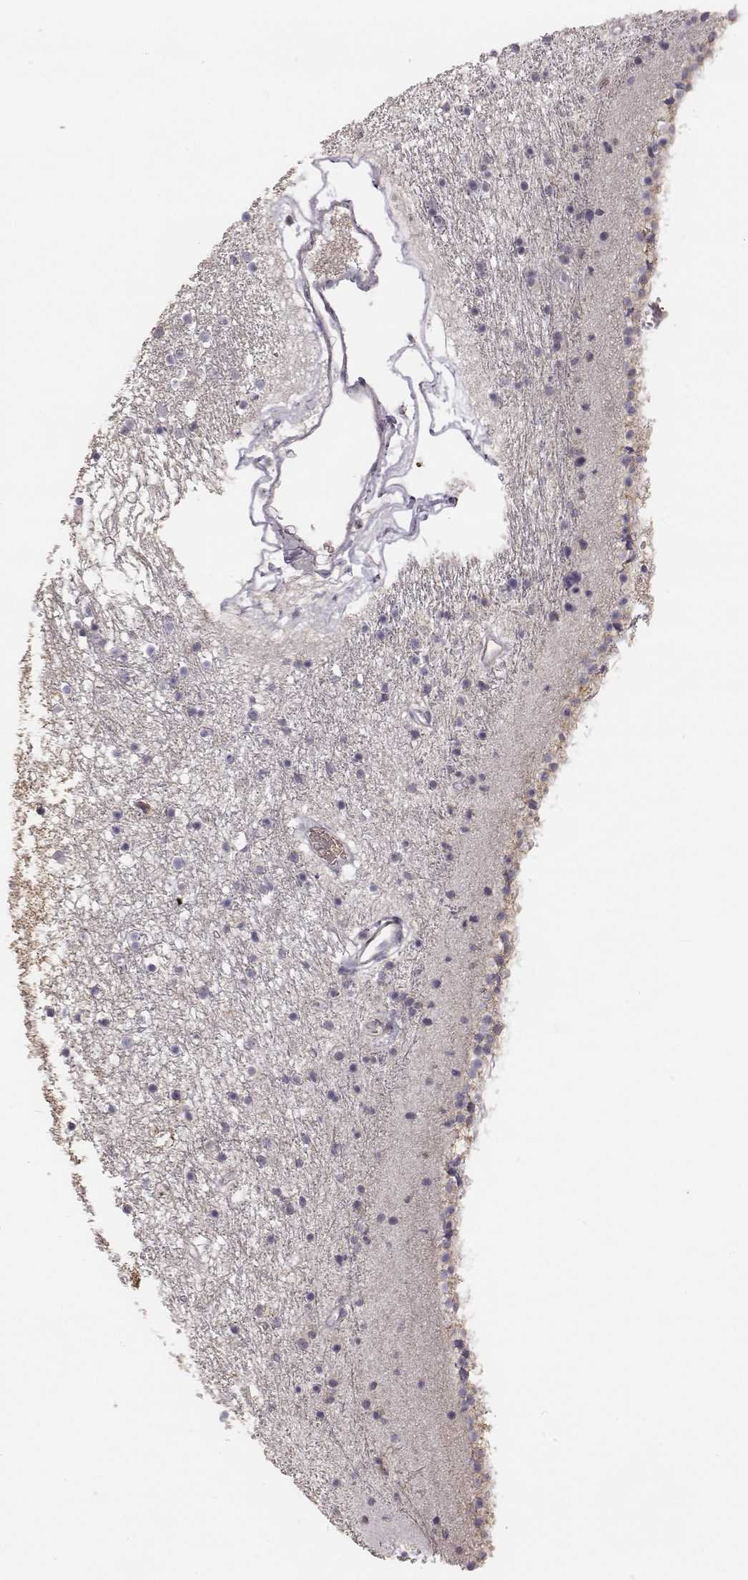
{"staining": {"intensity": "negative", "quantity": "none", "location": "none"}, "tissue": "caudate", "cell_type": "Glial cells", "image_type": "normal", "snomed": [{"axis": "morphology", "description": "Normal tissue, NOS"}, {"axis": "topography", "description": "Lateral ventricle wall"}], "caption": "Glial cells show no significant positivity in unremarkable caudate. (DAB IHC visualized using brightfield microscopy, high magnification).", "gene": "TLX3", "patient": {"sex": "female", "age": 71}}